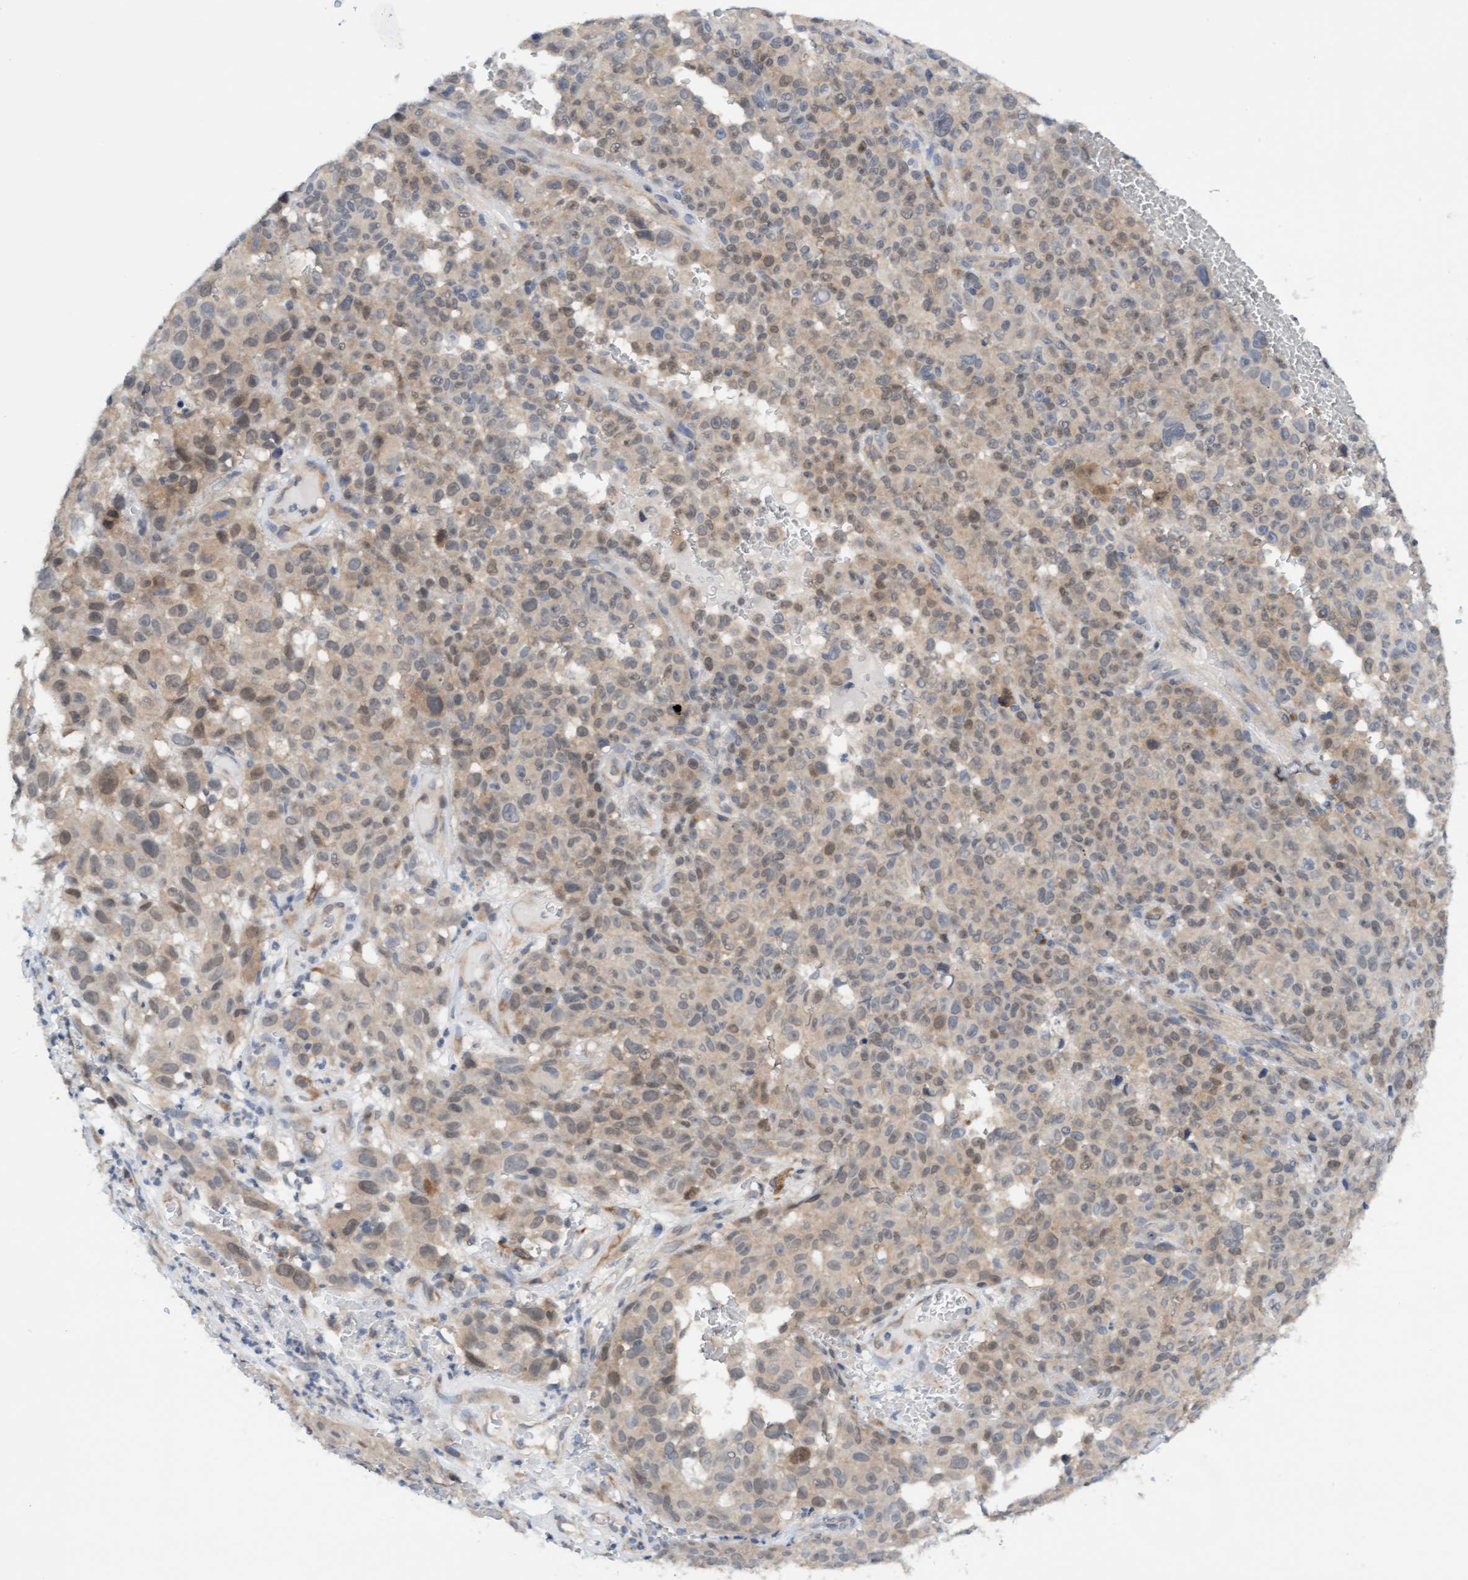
{"staining": {"intensity": "weak", "quantity": ">75%", "location": "cytoplasmic/membranous"}, "tissue": "melanoma", "cell_type": "Tumor cells", "image_type": "cancer", "snomed": [{"axis": "morphology", "description": "Malignant melanoma, NOS"}, {"axis": "topography", "description": "Skin"}], "caption": "This photomicrograph exhibits melanoma stained with IHC to label a protein in brown. The cytoplasmic/membranous of tumor cells show weak positivity for the protein. Nuclei are counter-stained blue.", "gene": "AMZ2", "patient": {"sex": "female", "age": 82}}